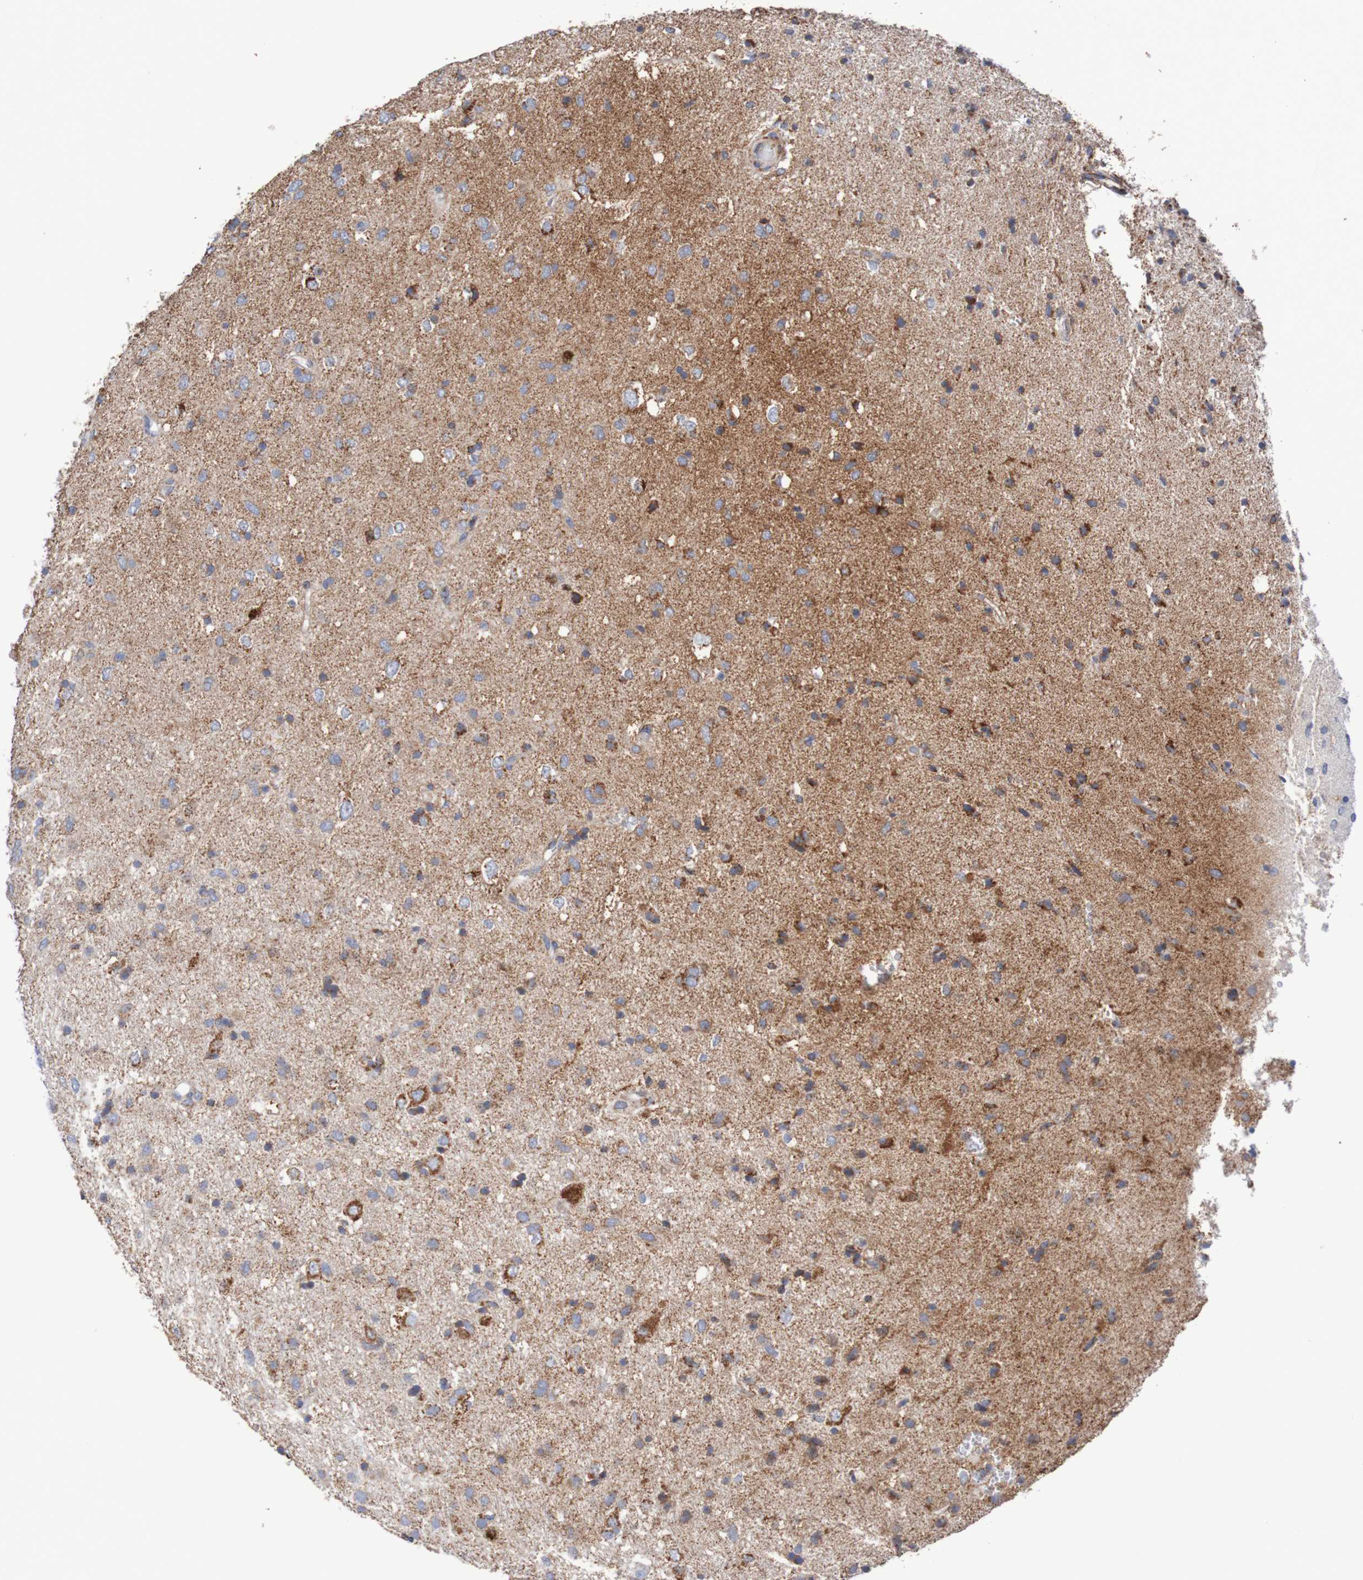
{"staining": {"intensity": "moderate", "quantity": "25%-75%", "location": "cytoplasmic/membranous"}, "tissue": "glioma", "cell_type": "Tumor cells", "image_type": "cancer", "snomed": [{"axis": "morphology", "description": "Glioma, malignant, Low grade"}, {"axis": "topography", "description": "Brain"}], "caption": "The photomicrograph displays a brown stain indicating the presence of a protein in the cytoplasmic/membranous of tumor cells in glioma.", "gene": "MMEL1", "patient": {"sex": "male", "age": 77}}